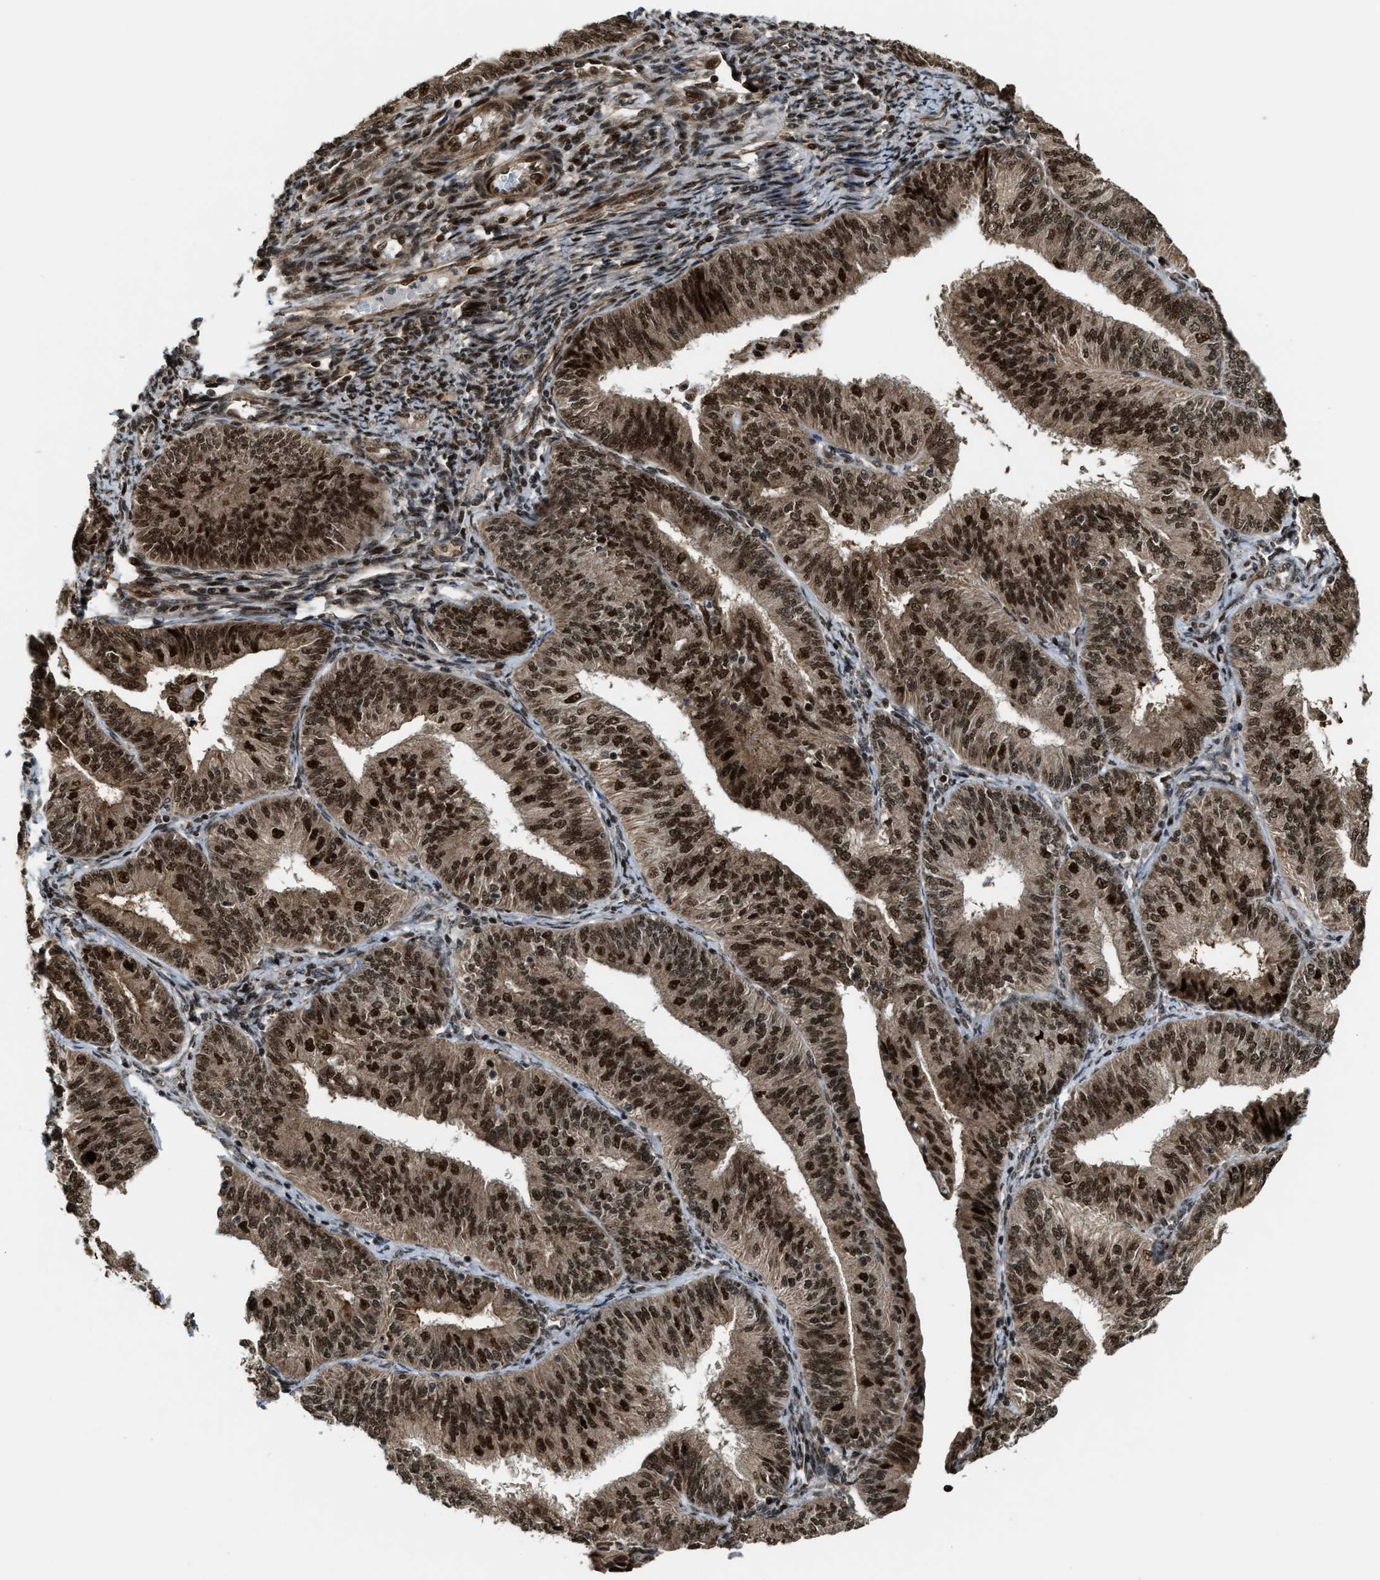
{"staining": {"intensity": "strong", "quantity": ">75%", "location": "cytoplasmic/membranous,nuclear"}, "tissue": "endometrial cancer", "cell_type": "Tumor cells", "image_type": "cancer", "snomed": [{"axis": "morphology", "description": "Adenocarcinoma, NOS"}, {"axis": "topography", "description": "Endometrium"}], "caption": "About >75% of tumor cells in endometrial cancer demonstrate strong cytoplasmic/membranous and nuclear protein staining as visualized by brown immunohistochemical staining.", "gene": "ZNF250", "patient": {"sex": "female", "age": 58}}